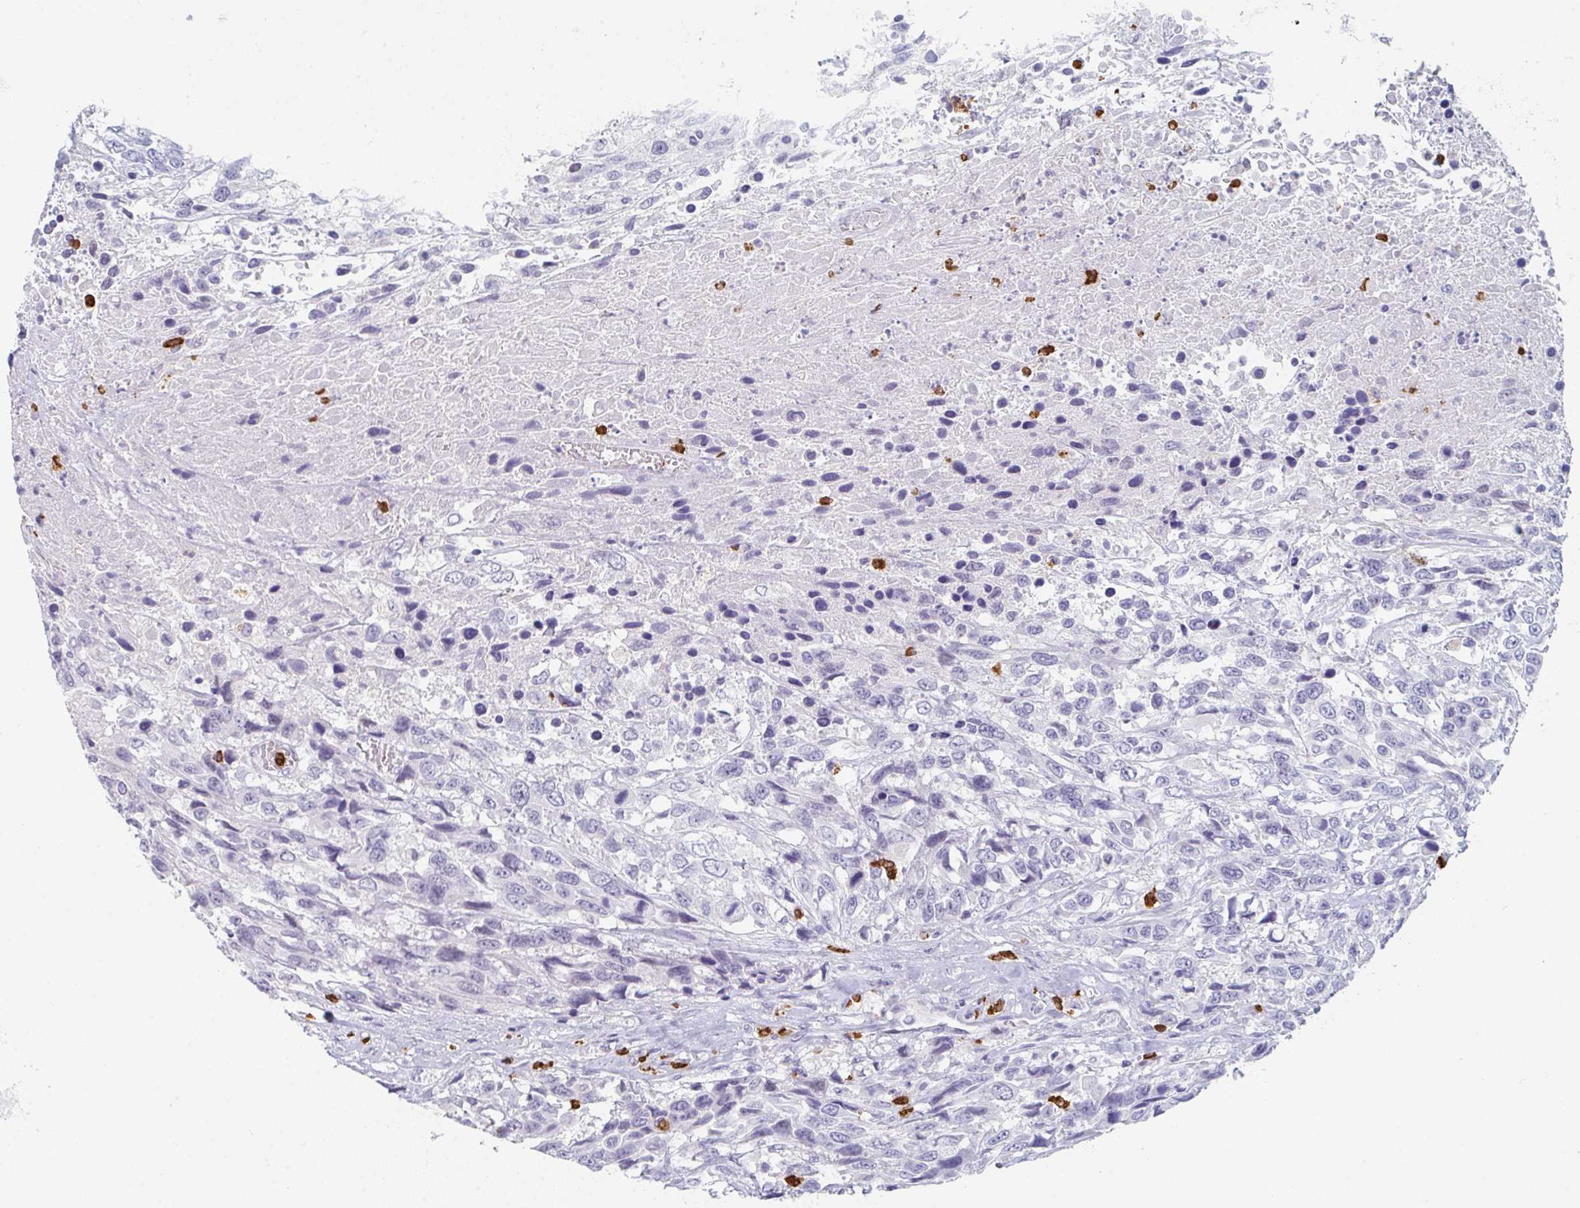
{"staining": {"intensity": "negative", "quantity": "none", "location": "none"}, "tissue": "urothelial cancer", "cell_type": "Tumor cells", "image_type": "cancer", "snomed": [{"axis": "morphology", "description": "Urothelial carcinoma, High grade"}, {"axis": "topography", "description": "Urinary bladder"}], "caption": "DAB immunohistochemical staining of human urothelial cancer demonstrates no significant staining in tumor cells. (IHC, brightfield microscopy, high magnification).", "gene": "RUBCN", "patient": {"sex": "female", "age": 70}}